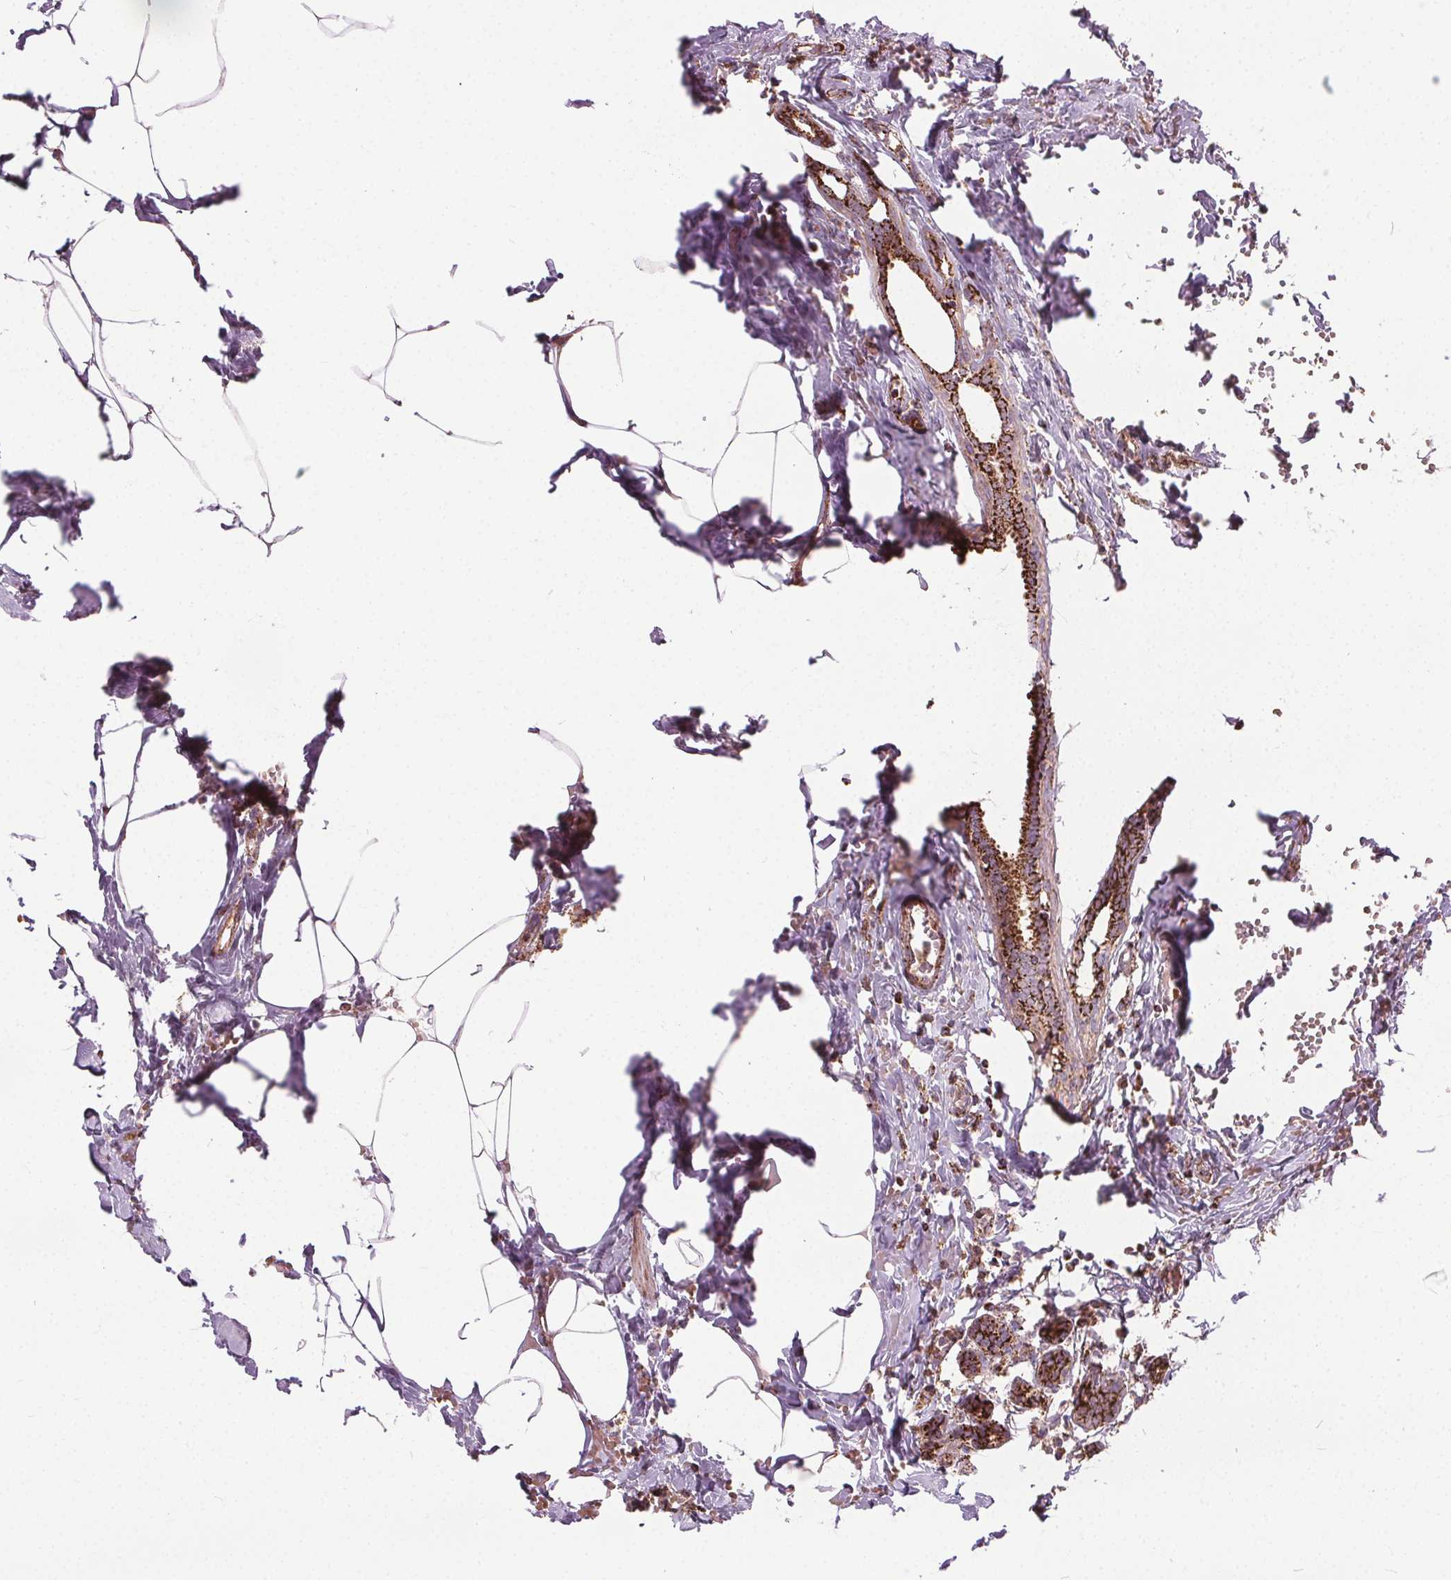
{"staining": {"intensity": "strong", "quantity": ">75%", "location": "cytoplasmic/membranous"}, "tissue": "breast cancer", "cell_type": "Tumor cells", "image_type": "cancer", "snomed": [{"axis": "morphology", "description": "Duct carcinoma"}, {"axis": "topography", "description": "Breast"}], "caption": "A brown stain shows strong cytoplasmic/membranous positivity of a protein in breast cancer tumor cells.", "gene": "GOLT1B", "patient": {"sex": "female", "age": 59}}